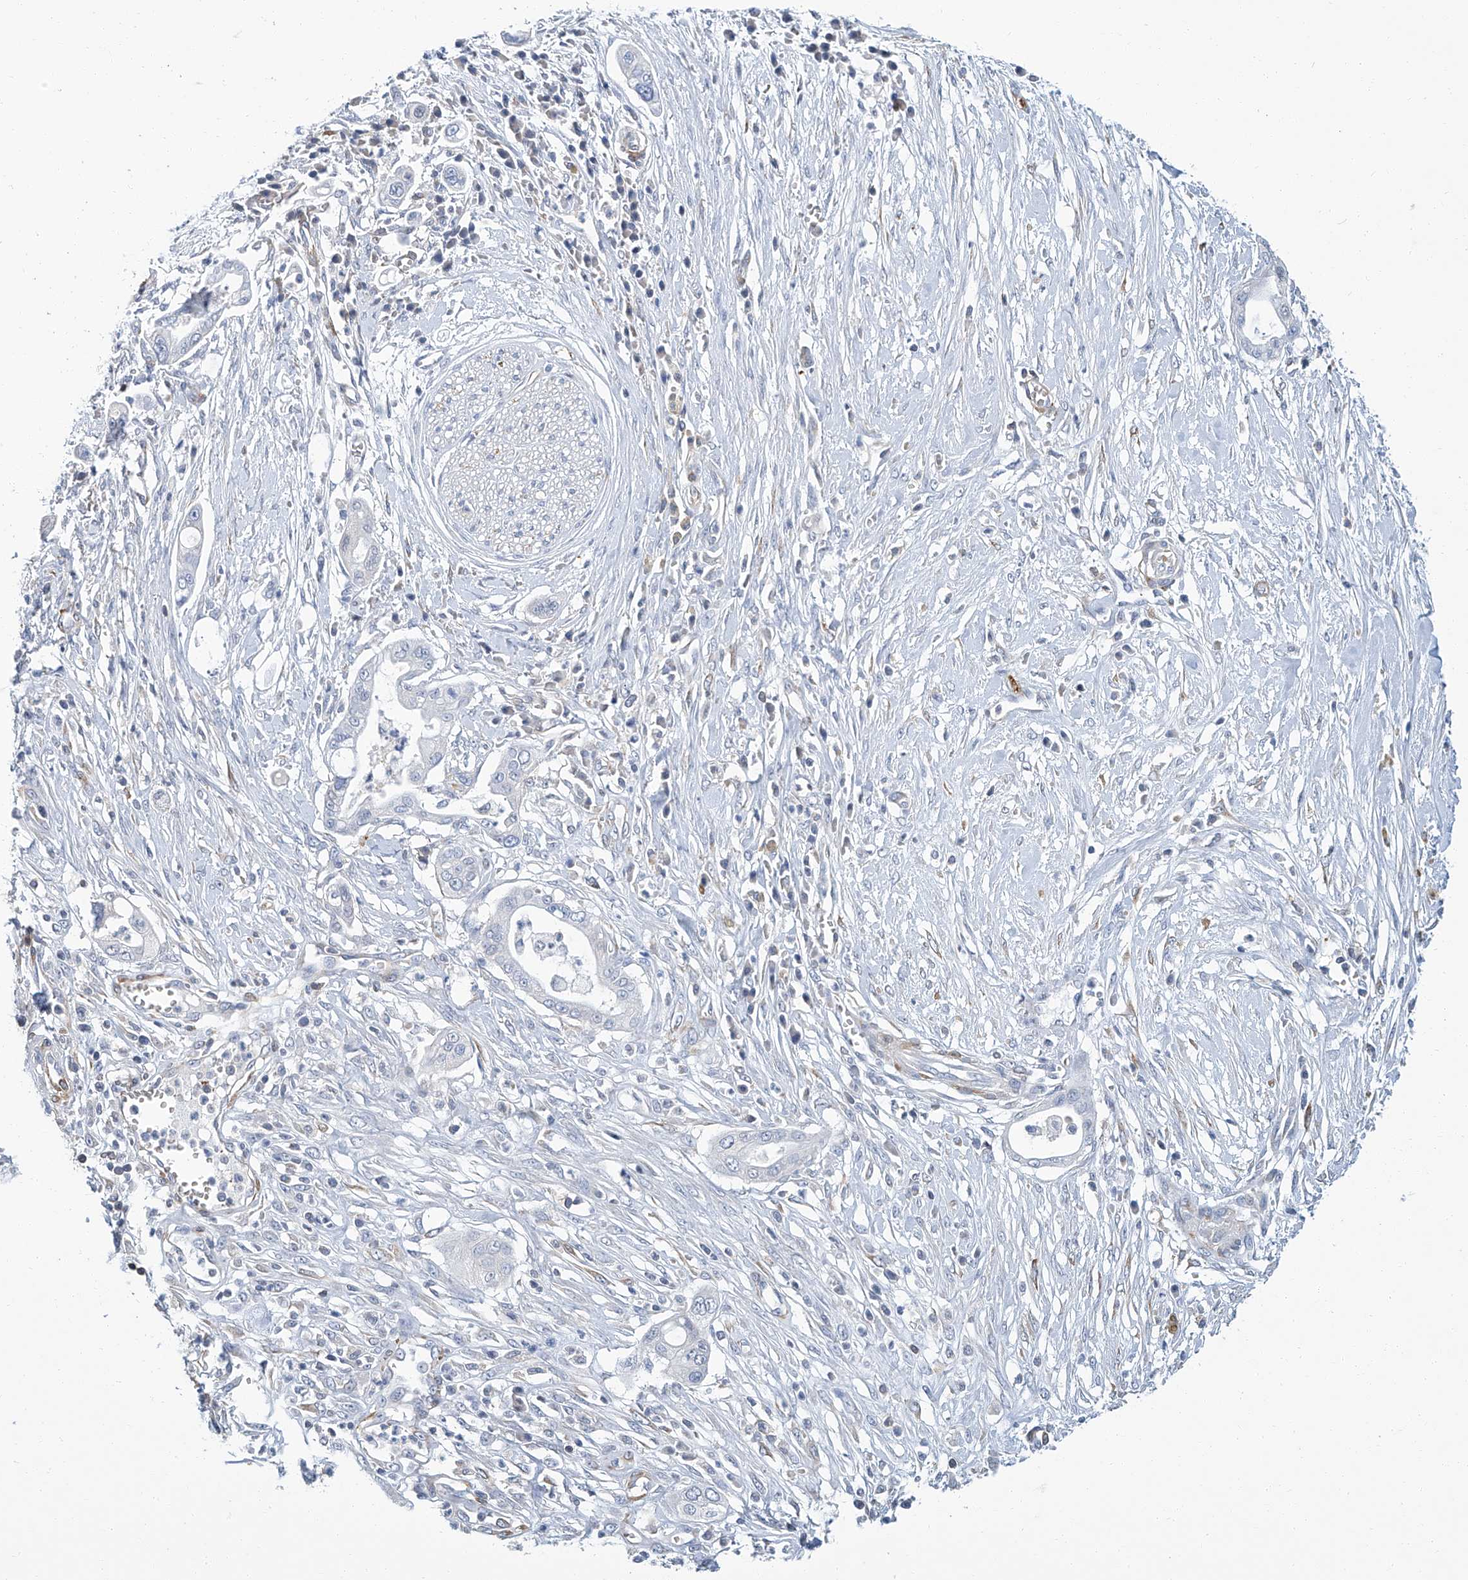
{"staining": {"intensity": "negative", "quantity": "none", "location": "none"}, "tissue": "pancreatic cancer", "cell_type": "Tumor cells", "image_type": "cancer", "snomed": [{"axis": "morphology", "description": "Adenocarcinoma, NOS"}, {"axis": "topography", "description": "Pancreas"}], "caption": "The micrograph exhibits no staining of tumor cells in adenocarcinoma (pancreatic).", "gene": "PSMB10", "patient": {"sex": "male", "age": 68}}